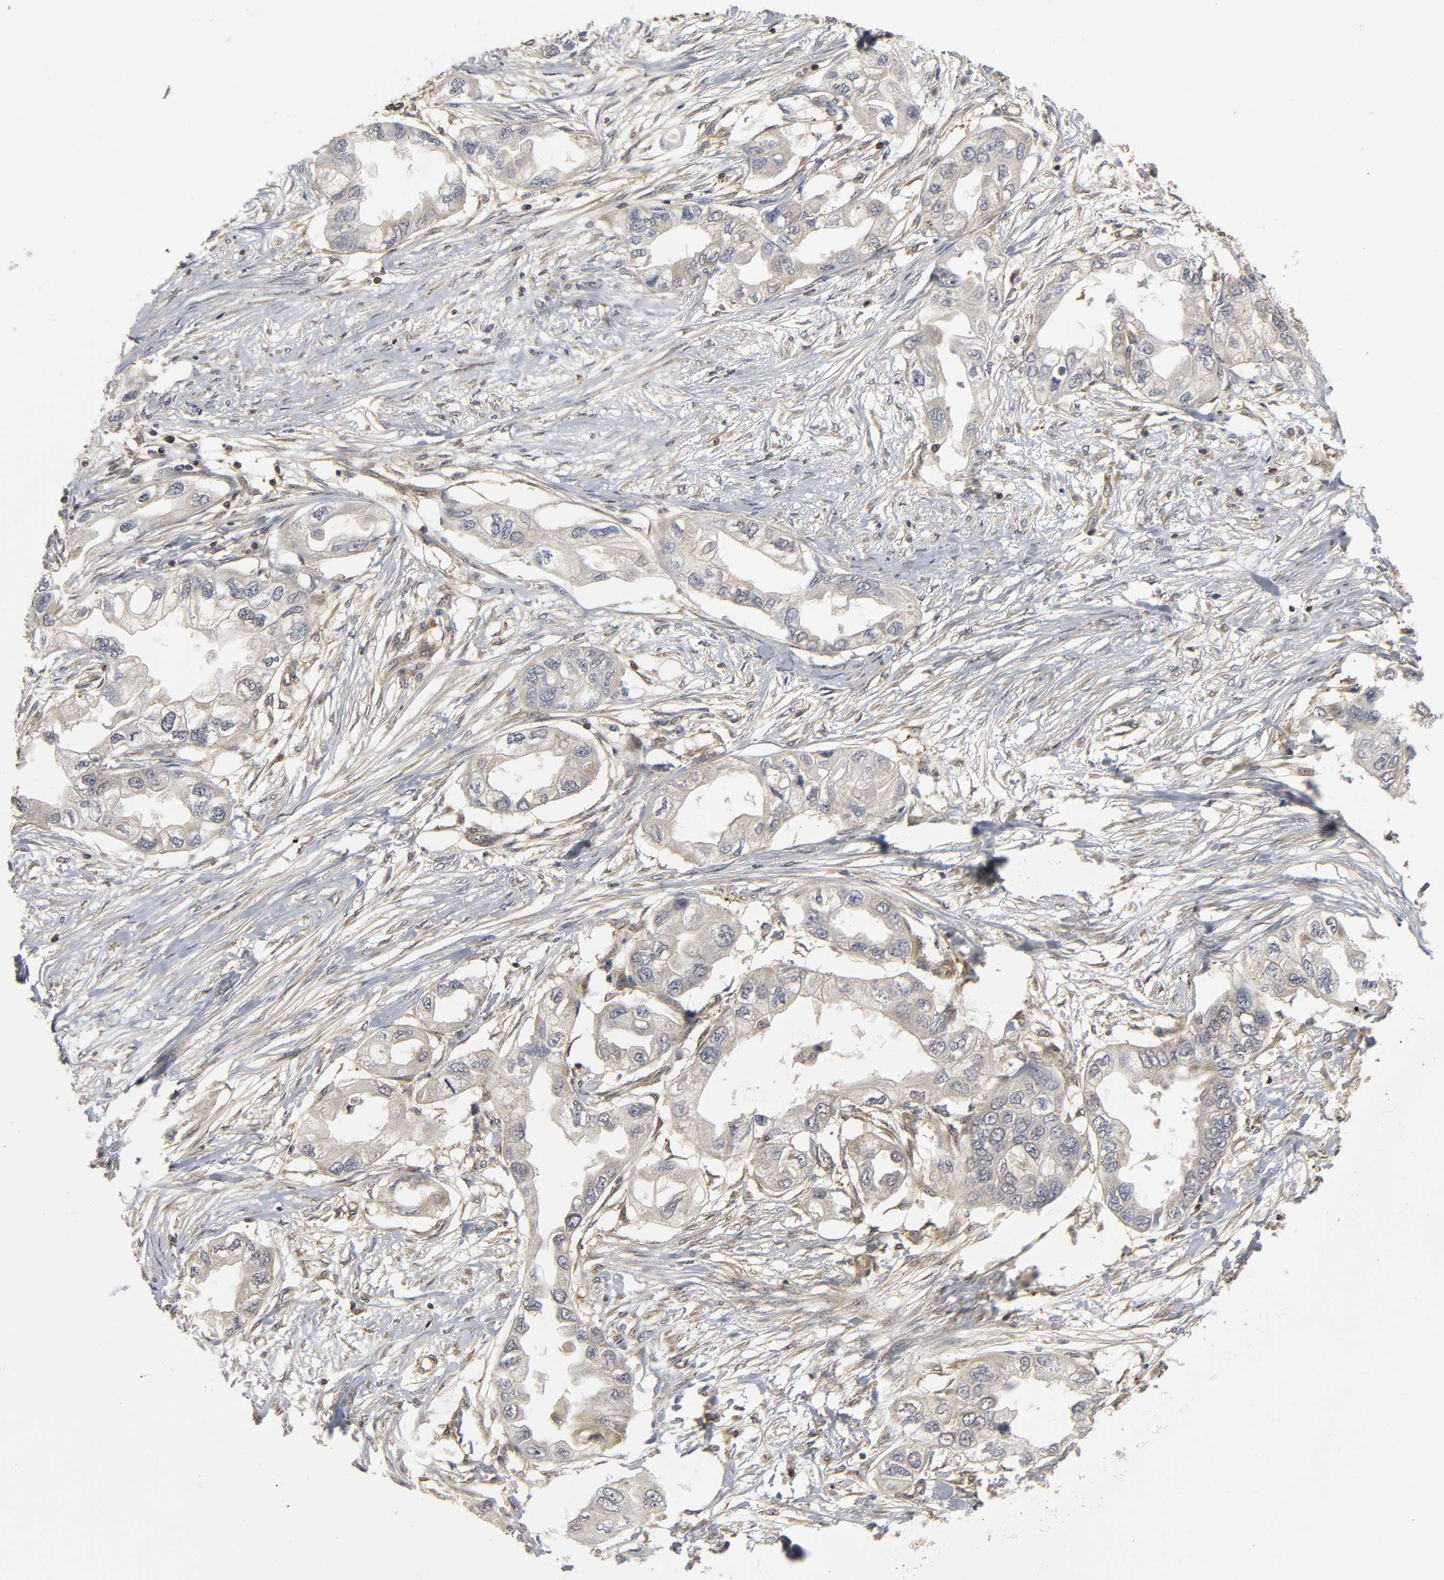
{"staining": {"intensity": "weak", "quantity": "25%-75%", "location": "cytoplasmic/membranous"}, "tissue": "endometrial cancer", "cell_type": "Tumor cells", "image_type": "cancer", "snomed": [{"axis": "morphology", "description": "Adenocarcinoma, NOS"}, {"axis": "topography", "description": "Endometrium"}], "caption": "The immunohistochemical stain labels weak cytoplasmic/membranous expression in tumor cells of endometrial adenocarcinoma tissue. The protein of interest is stained brown, and the nuclei are stained in blue (DAB (3,3'-diaminobenzidine) IHC with brightfield microscopy, high magnification).", "gene": "PARK7", "patient": {"sex": "female", "age": 67}}